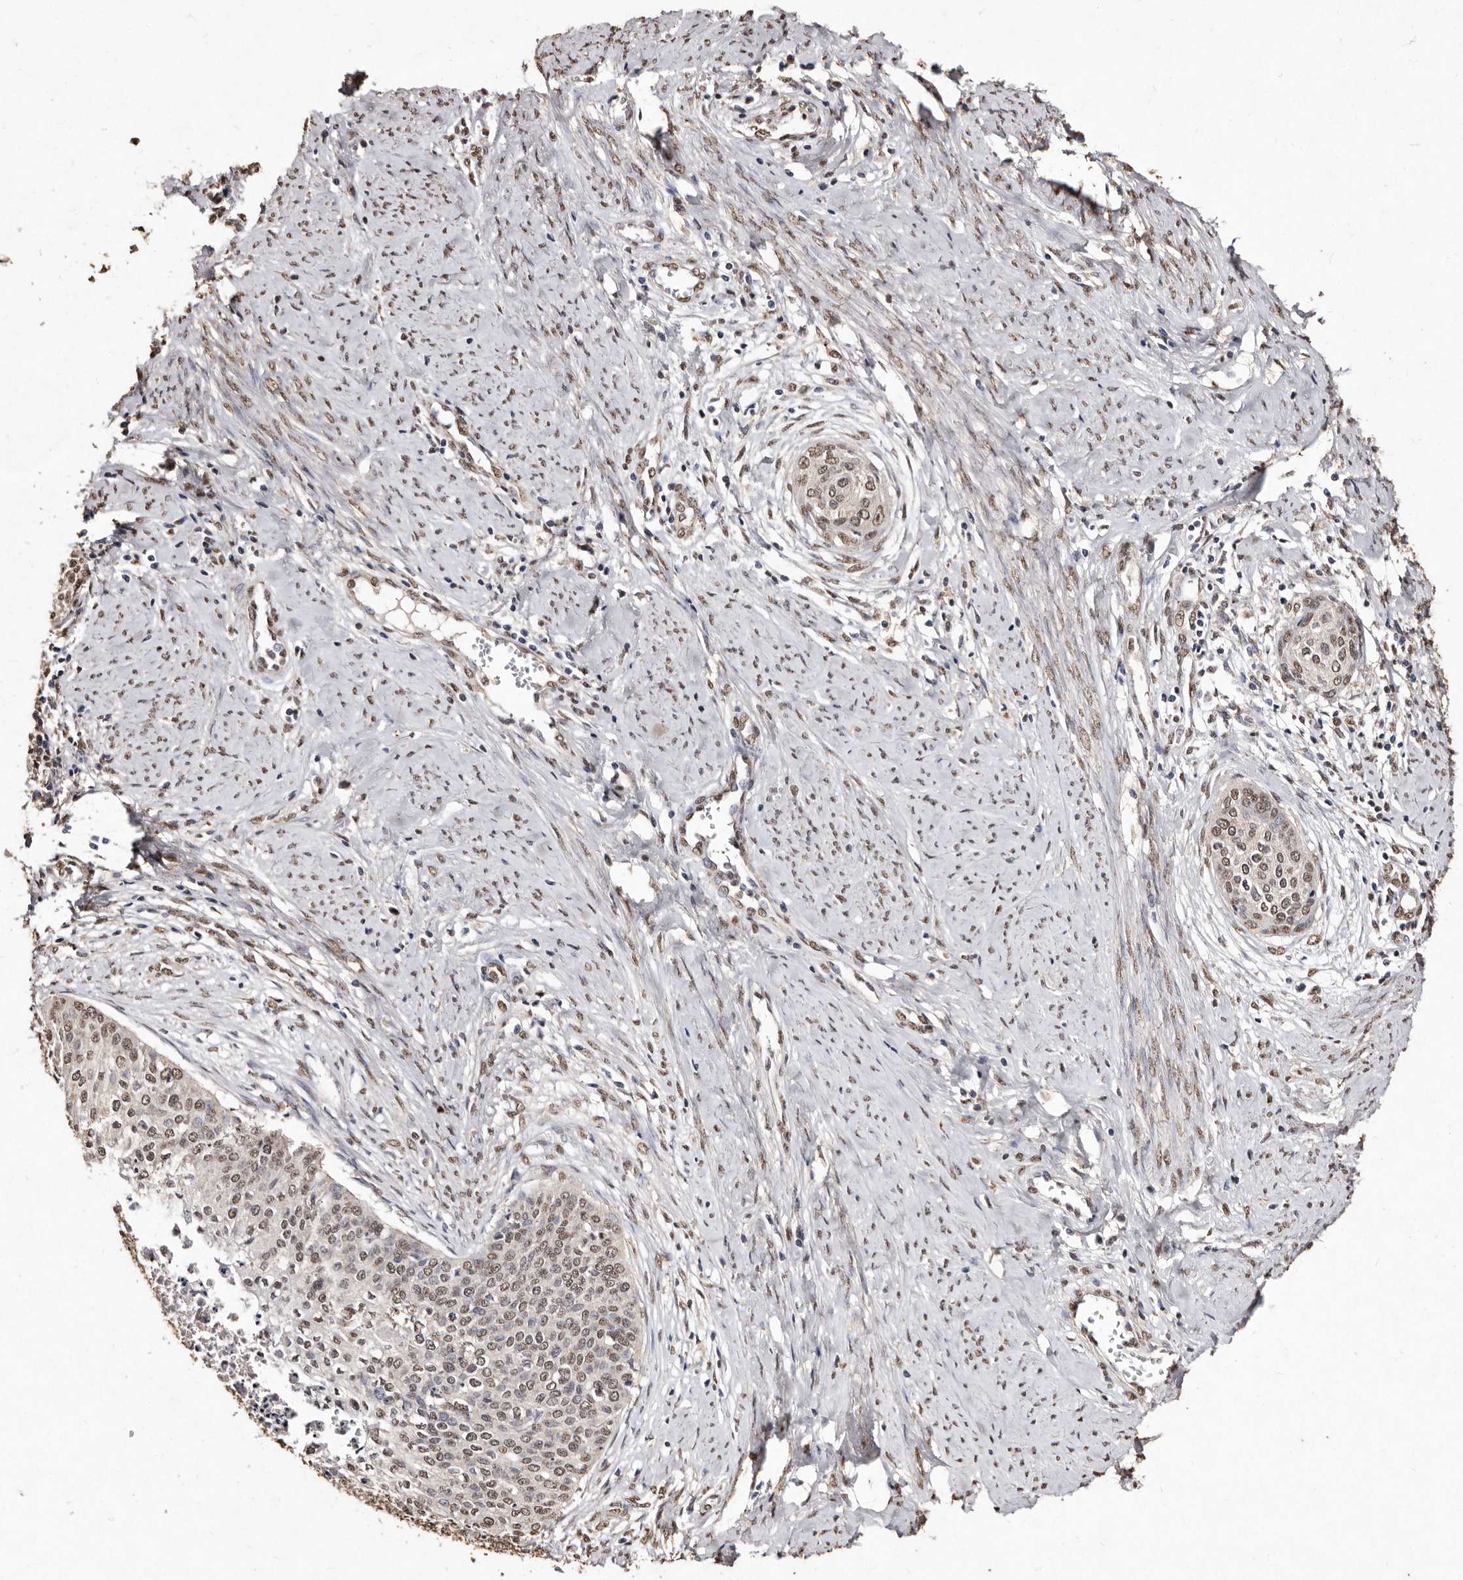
{"staining": {"intensity": "moderate", "quantity": ">75%", "location": "nuclear"}, "tissue": "cervical cancer", "cell_type": "Tumor cells", "image_type": "cancer", "snomed": [{"axis": "morphology", "description": "Squamous cell carcinoma, NOS"}, {"axis": "topography", "description": "Cervix"}], "caption": "Moderate nuclear expression is identified in approximately >75% of tumor cells in cervical squamous cell carcinoma.", "gene": "ERBB4", "patient": {"sex": "female", "age": 37}}